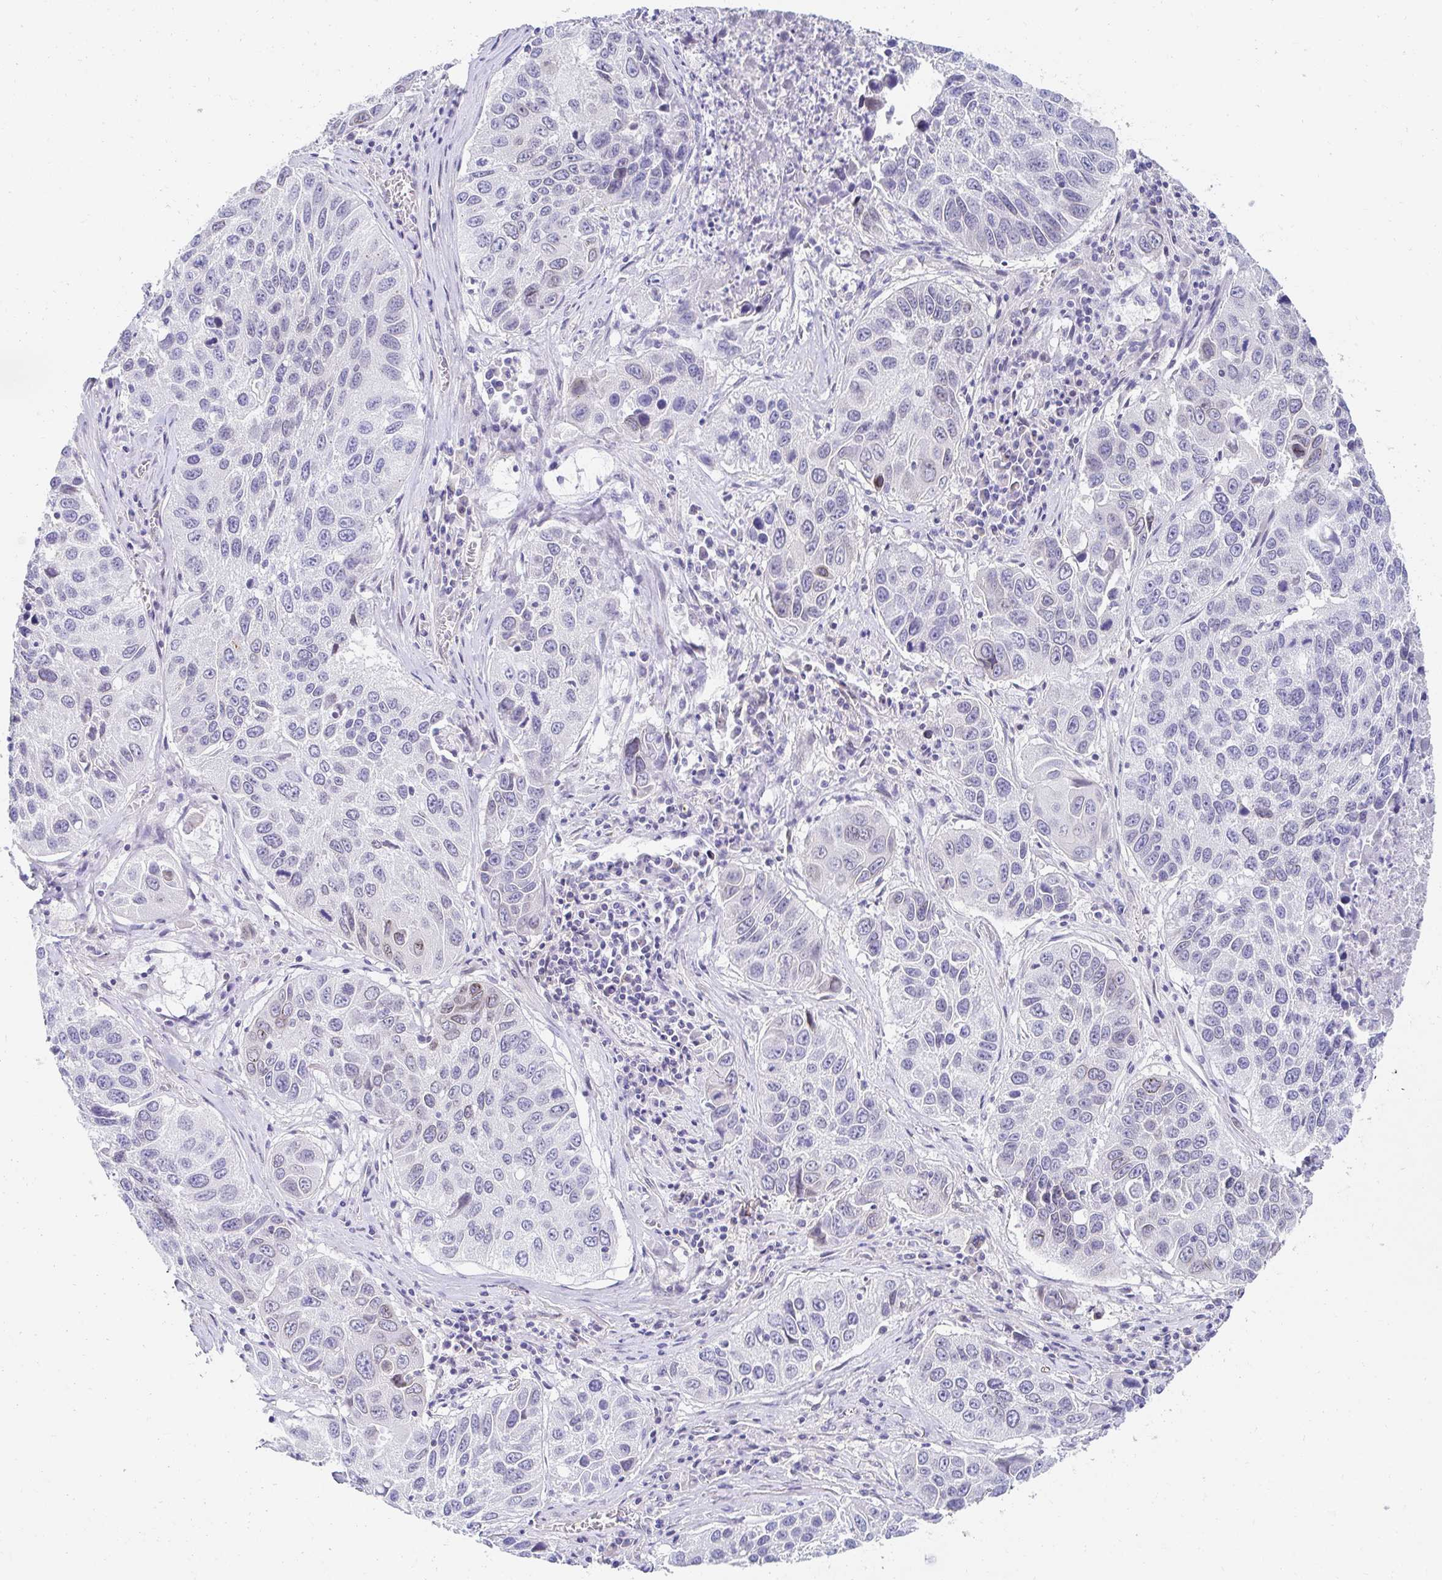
{"staining": {"intensity": "negative", "quantity": "none", "location": "none"}, "tissue": "lung cancer", "cell_type": "Tumor cells", "image_type": "cancer", "snomed": [{"axis": "morphology", "description": "Squamous cell carcinoma, NOS"}, {"axis": "topography", "description": "Lung"}], "caption": "IHC of lung cancer shows no positivity in tumor cells.", "gene": "AKAP14", "patient": {"sex": "female", "age": 61}}